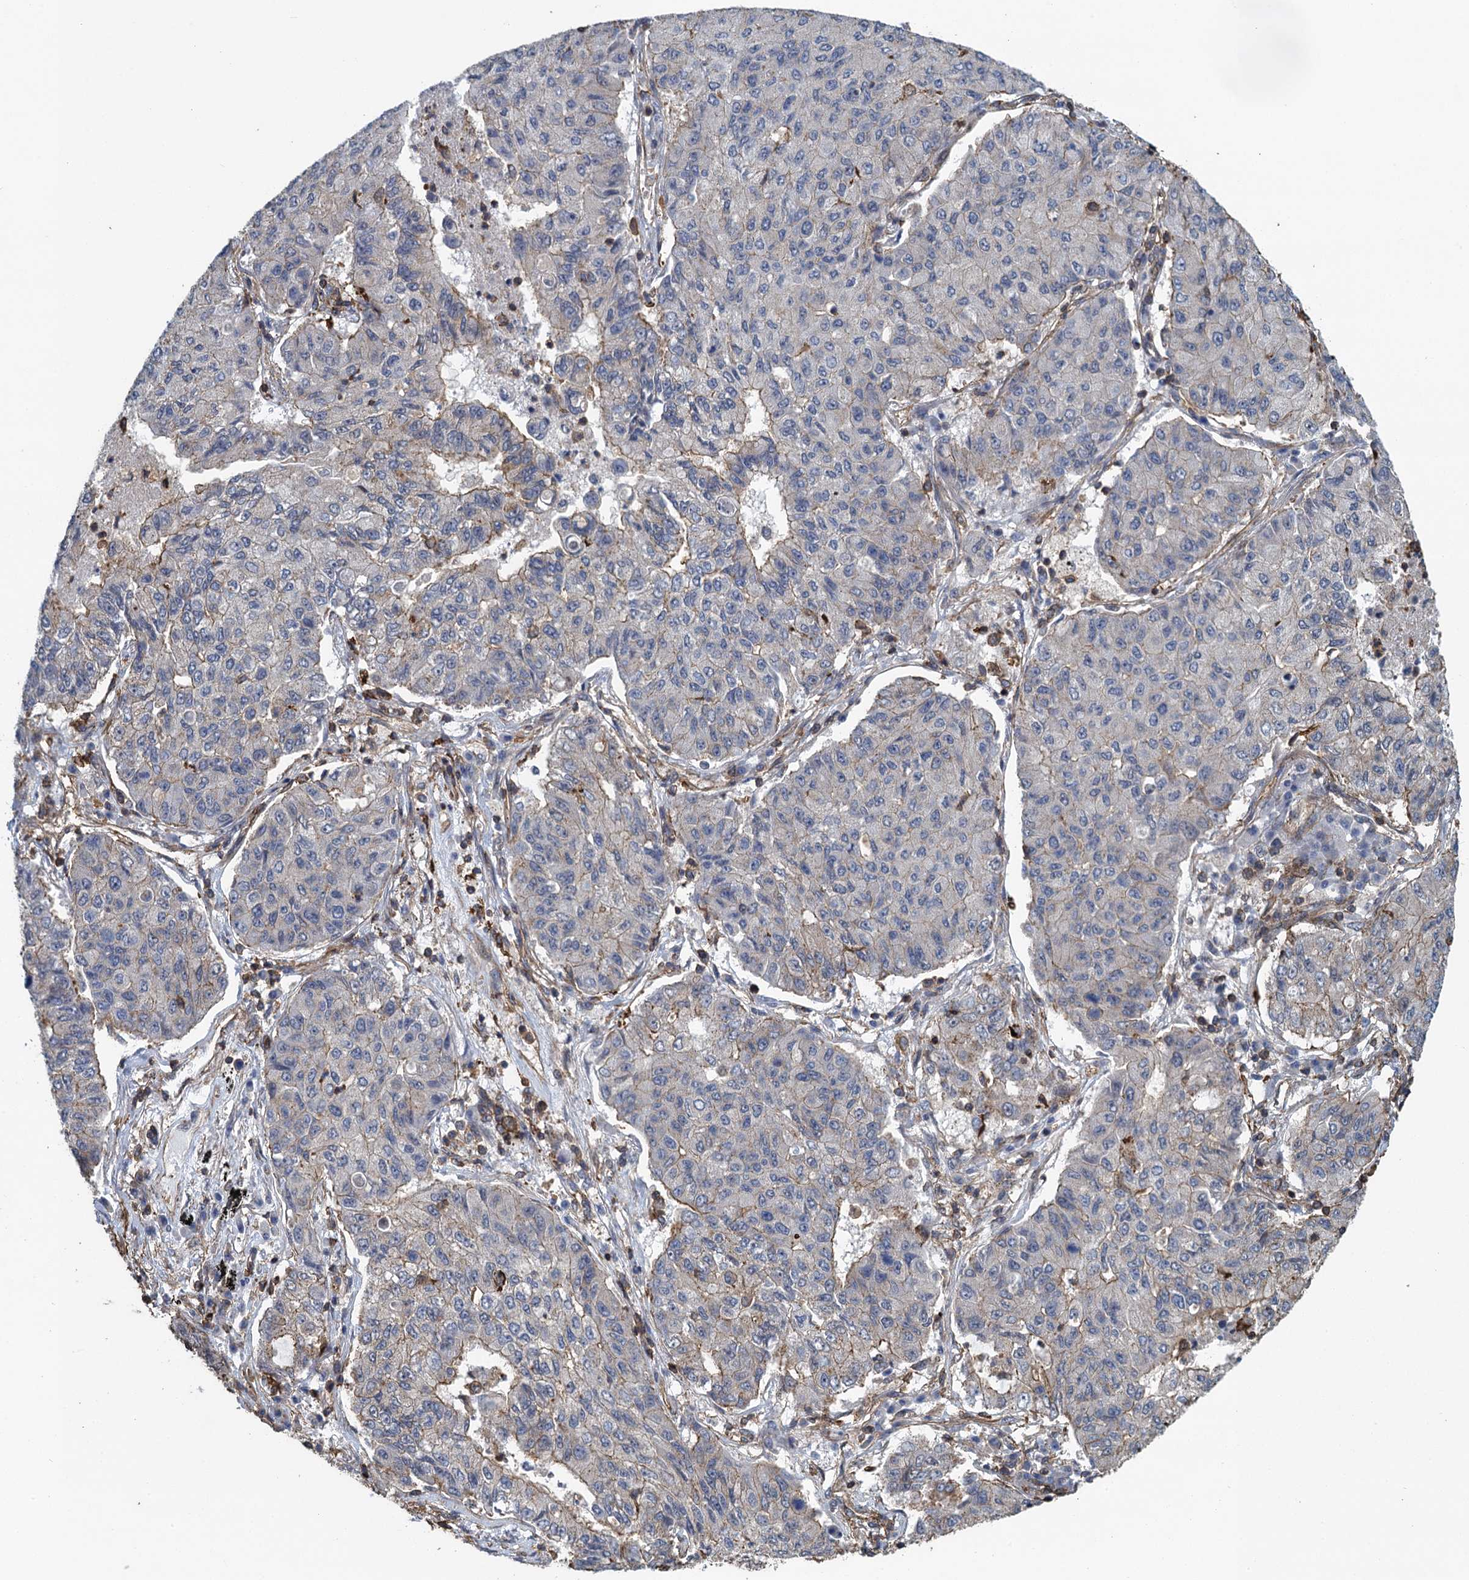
{"staining": {"intensity": "weak", "quantity": "<25%", "location": "cytoplasmic/membranous"}, "tissue": "lung cancer", "cell_type": "Tumor cells", "image_type": "cancer", "snomed": [{"axis": "morphology", "description": "Squamous cell carcinoma, NOS"}, {"axis": "topography", "description": "Lung"}], "caption": "An image of human lung cancer (squamous cell carcinoma) is negative for staining in tumor cells. (DAB (3,3'-diaminobenzidine) IHC with hematoxylin counter stain).", "gene": "PROSER2", "patient": {"sex": "male", "age": 74}}